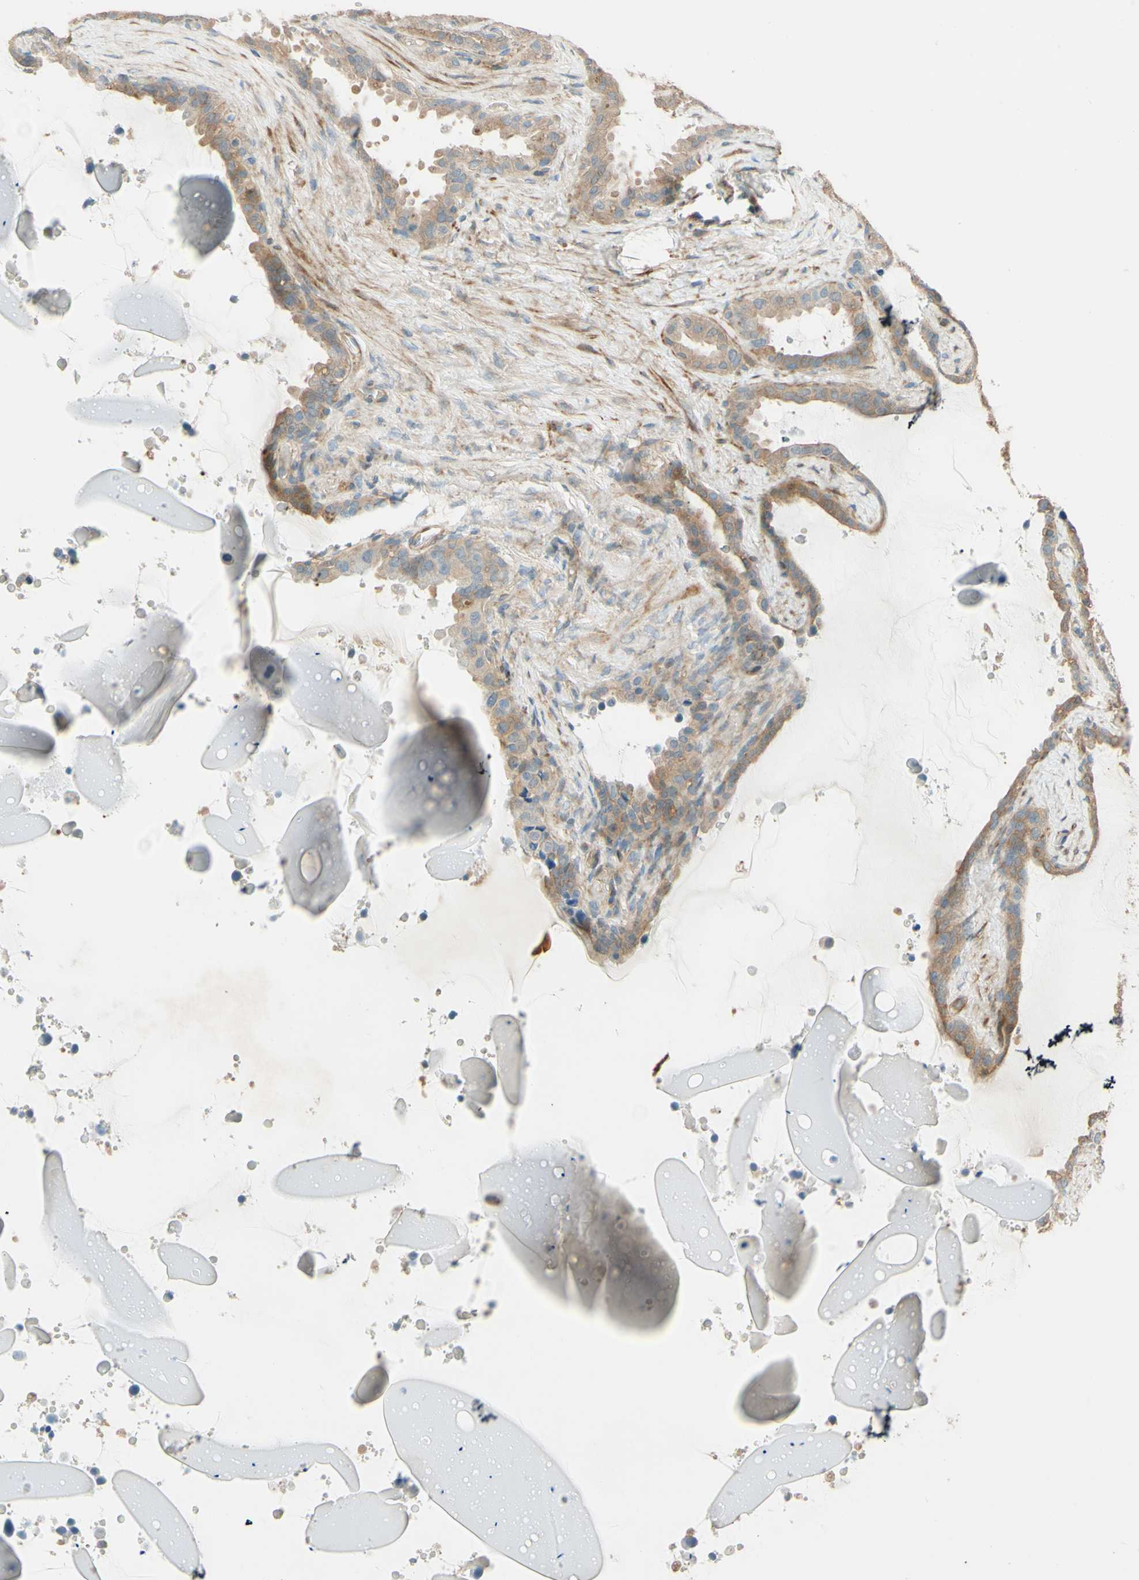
{"staining": {"intensity": "moderate", "quantity": ">75%", "location": "cytoplasmic/membranous"}, "tissue": "seminal vesicle", "cell_type": "Glandular cells", "image_type": "normal", "snomed": [{"axis": "morphology", "description": "Normal tissue, NOS"}, {"axis": "topography", "description": "Seminal veicle"}], "caption": "Immunohistochemistry (IHC) (DAB (3,3'-diaminobenzidine)) staining of unremarkable human seminal vesicle shows moderate cytoplasmic/membranous protein staining in approximately >75% of glandular cells.", "gene": "ADAM17", "patient": {"sex": "male", "age": 46}}